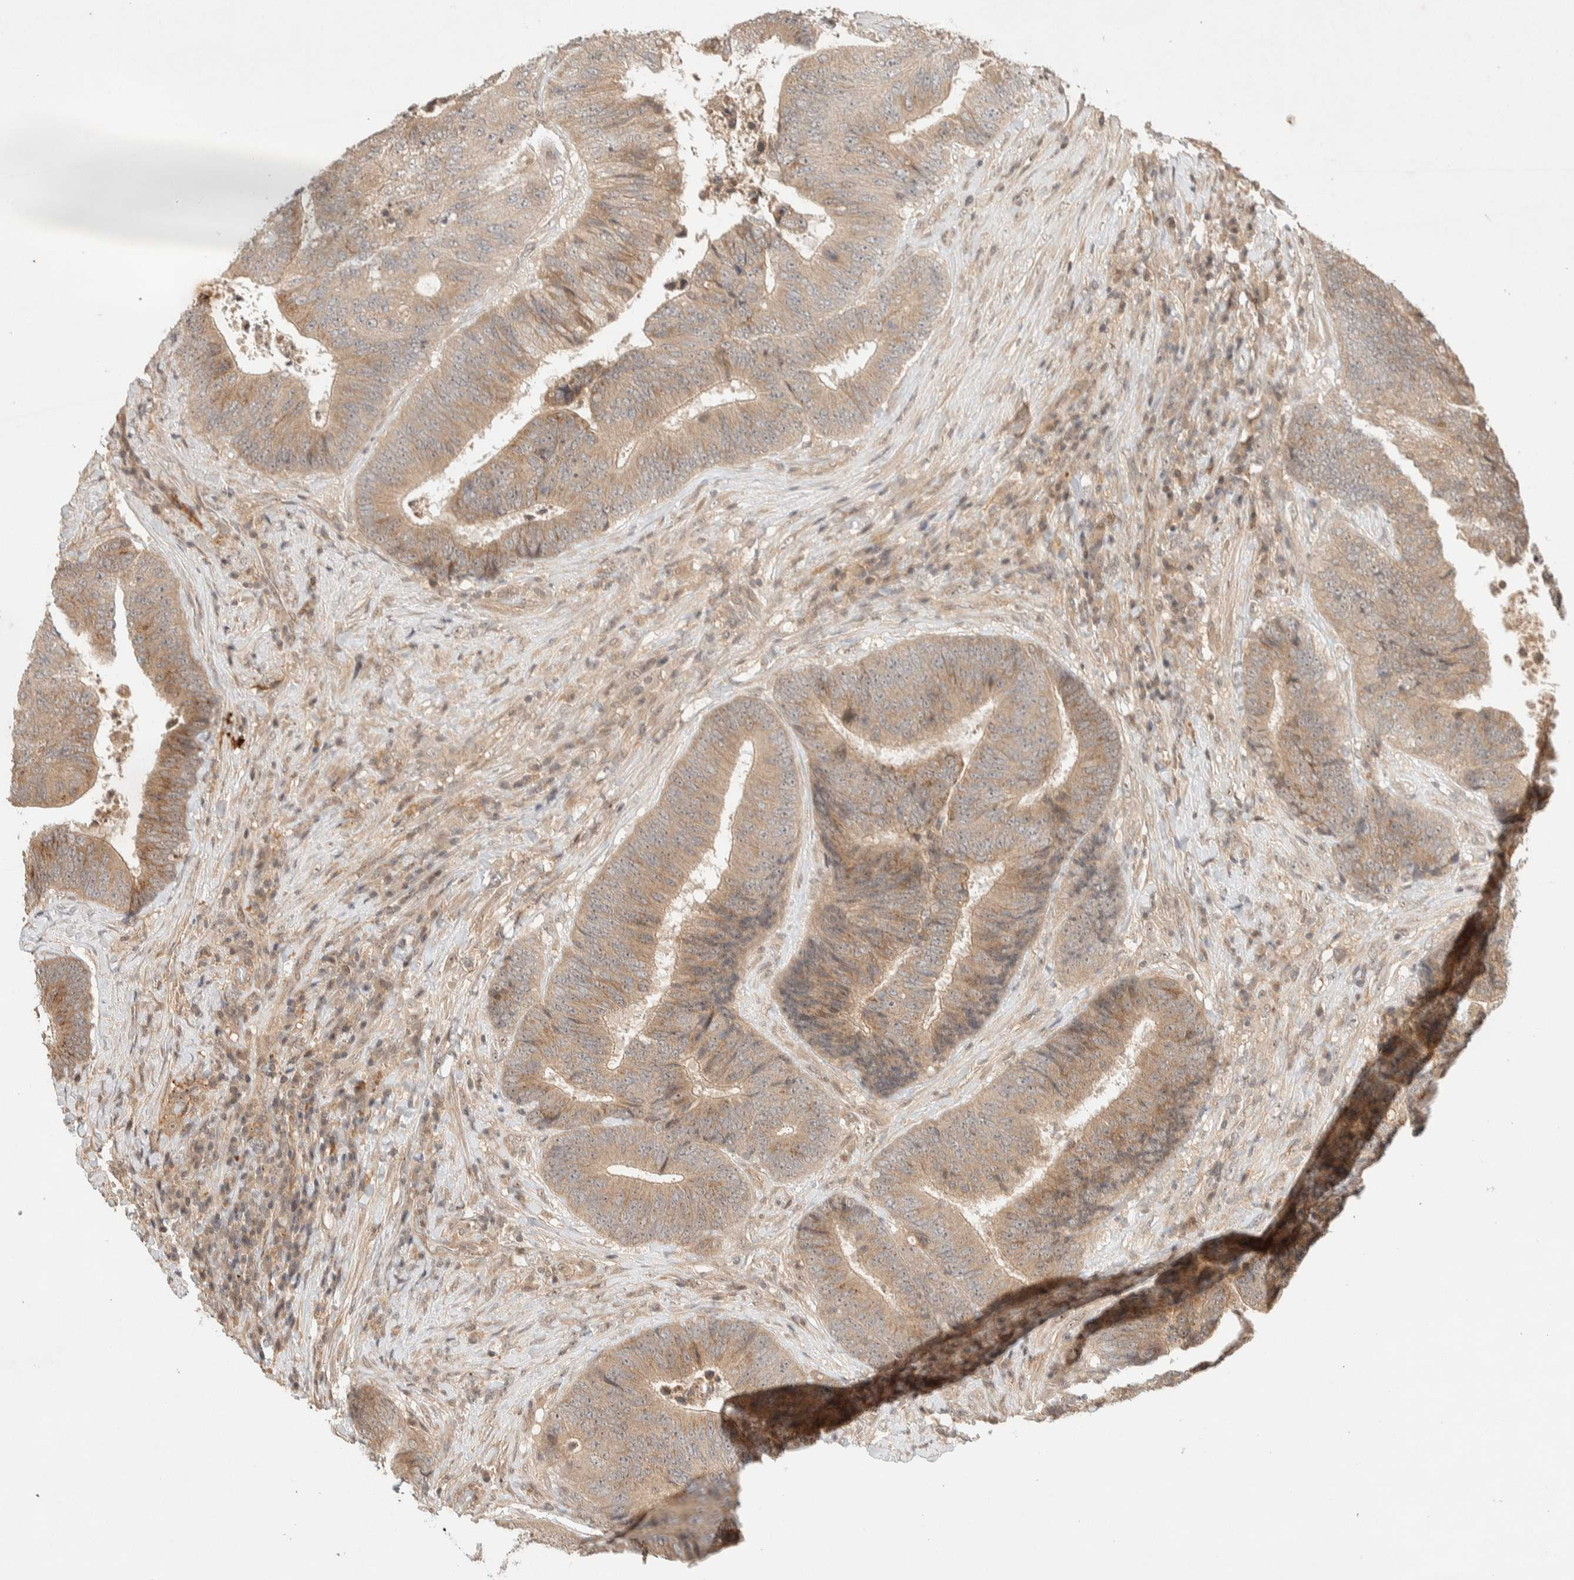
{"staining": {"intensity": "moderate", "quantity": ">75%", "location": "cytoplasmic/membranous"}, "tissue": "colorectal cancer", "cell_type": "Tumor cells", "image_type": "cancer", "snomed": [{"axis": "morphology", "description": "Adenocarcinoma, NOS"}, {"axis": "topography", "description": "Rectum"}], "caption": "About >75% of tumor cells in adenocarcinoma (colorectal) reveal moderate cytoplasmic/membranous protein positivity as visualized by brown immunohistochemical staining.", "gene": "THRA", "patient": {"sex": "male", "age": 72}}